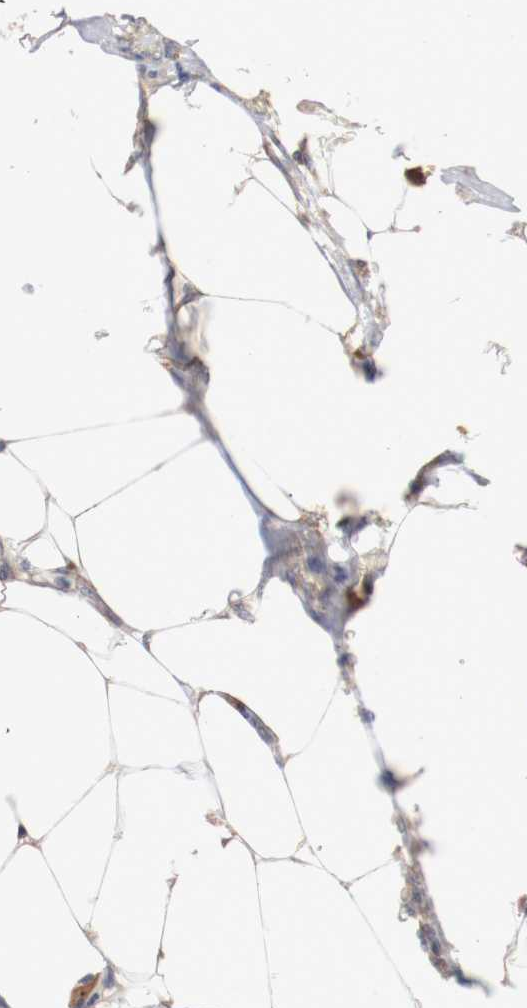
{"staining": {"intensity": "weak", "quantity": ">75%", "location": "cytoplasmic/membranous"}, "tissue": "colorectal cancer", "cell_type": "Tumor cells", "image_type": "cancer", "snomed": [{"axis": "morphology", "description": "Adenocarcinoma, NOS"}, {"axis": "topography", "description": "Colon"}], "caption": "Weak cytoplasmic/membranous positivity for a protein is present in approximately >75% of tumor cells of colorectal cancer using immunohistochemistry.", "gene": "FKBP3", "patient": {"sex": "male", "age": 71}}